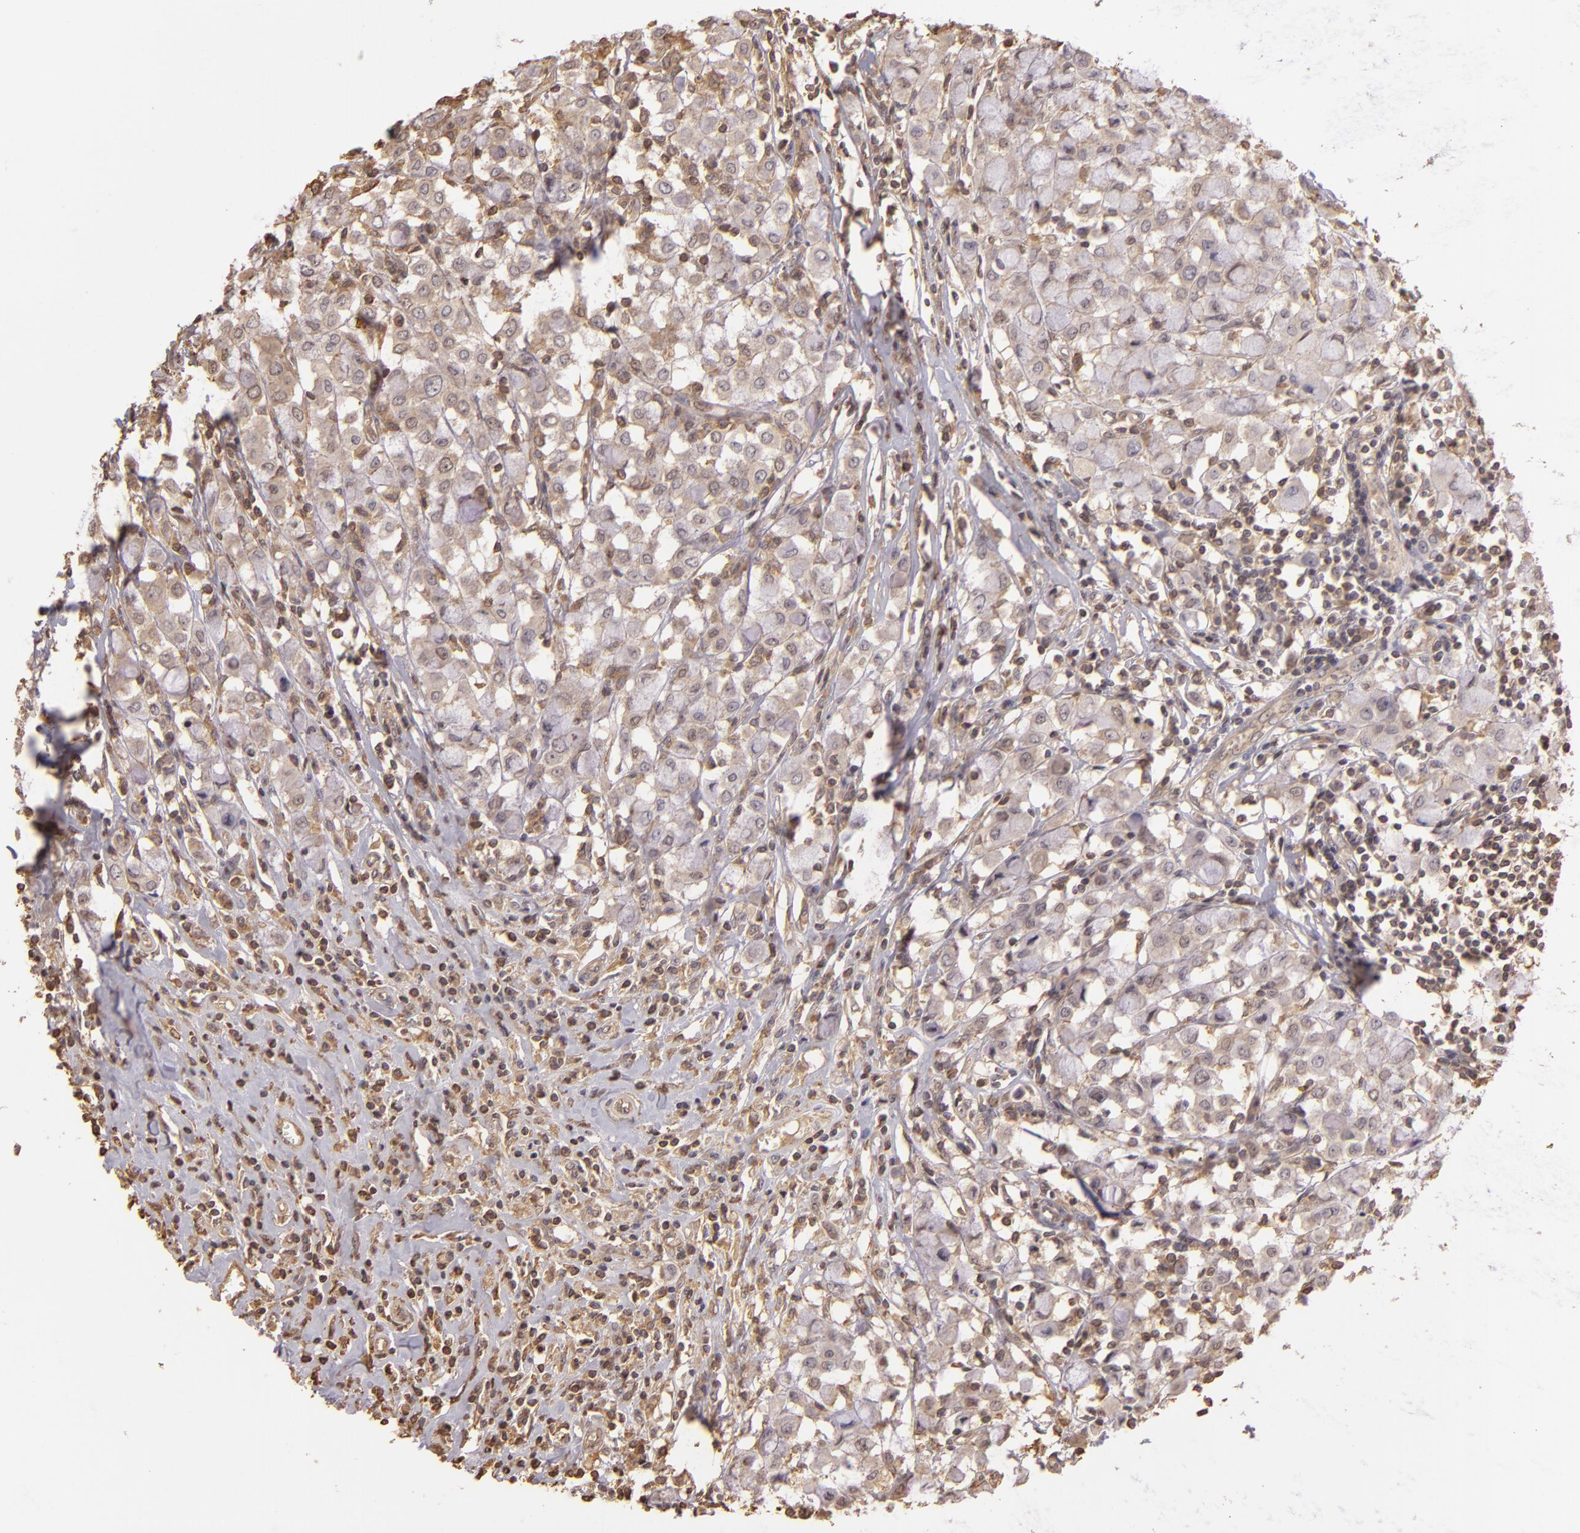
{"staining": {"intensity": "weak", "quantity": ">75%", "location": "cytoplasmic/membranous"}, "tissue": "breast cancer", "cell_type": "Tumor cells", "image_type": "cancer", "snomed": [{"axis": "morphology", "description": "Lobular carcinoma"}, {"axis": "topography", "description": "Breast"}], "caption": "Weak cytoplasmic/membranous protein staining is identified in about >75% of tumor cells in breast cancer.", "gene": "ARPC2", "patient": {"sex": "female", "age": 85}}